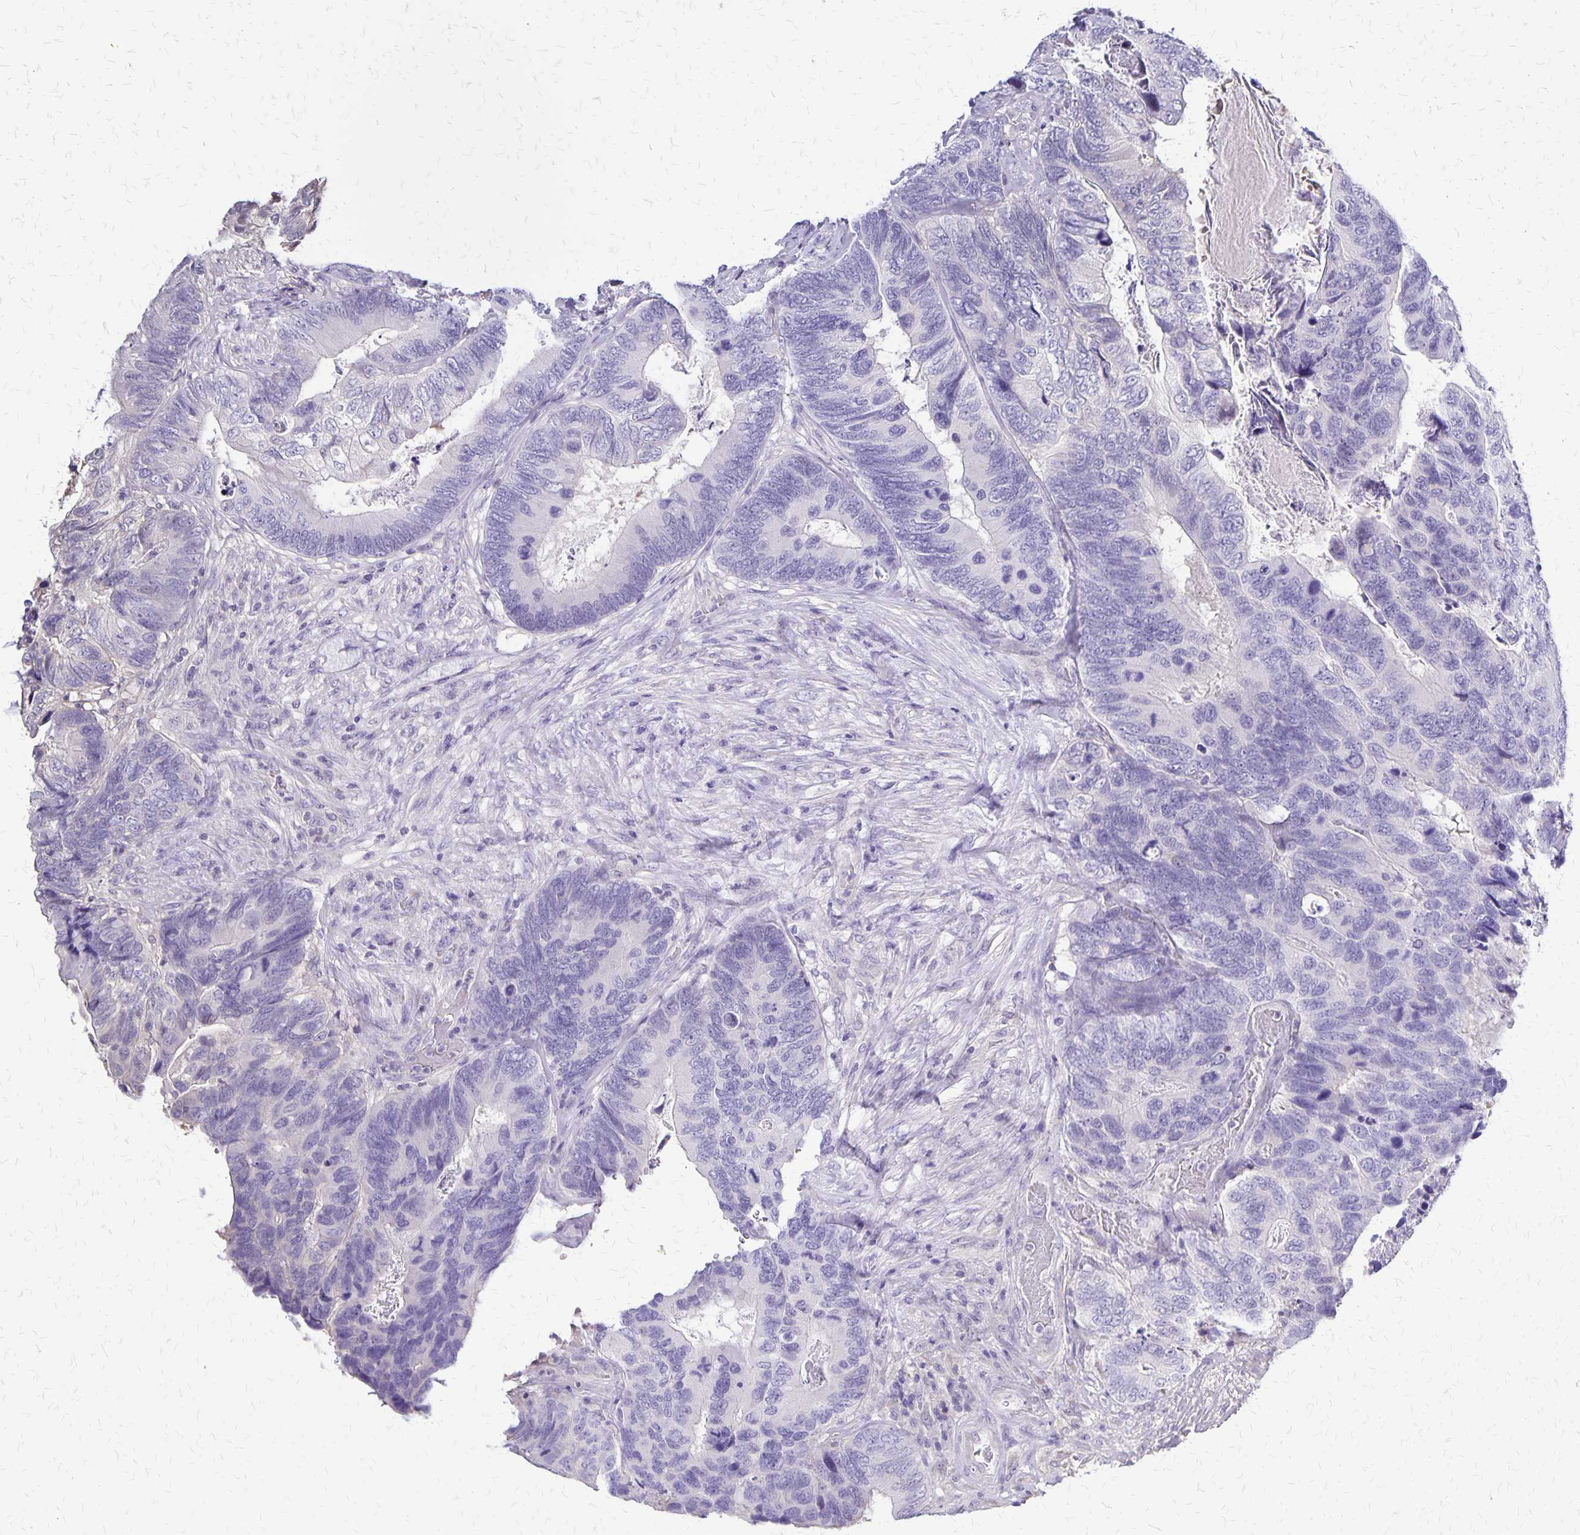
{"staining": {"intensity": "negative", "quantity": "none", "location": "none"}, "tissue": "breast cancer", "cell_type": "Tumor cells", "image_type": "cancer", "snomed": [{"axis": "morphology", "description": "Lobular carcinoma"}, {"axis": "topography", "description": "Breast"}], "caption": "Tumor cells show no significant protein expression in breast cancer (lobular carcinoma).", "gene": "SI", "patient": {"sex": "female", "age": 59}}